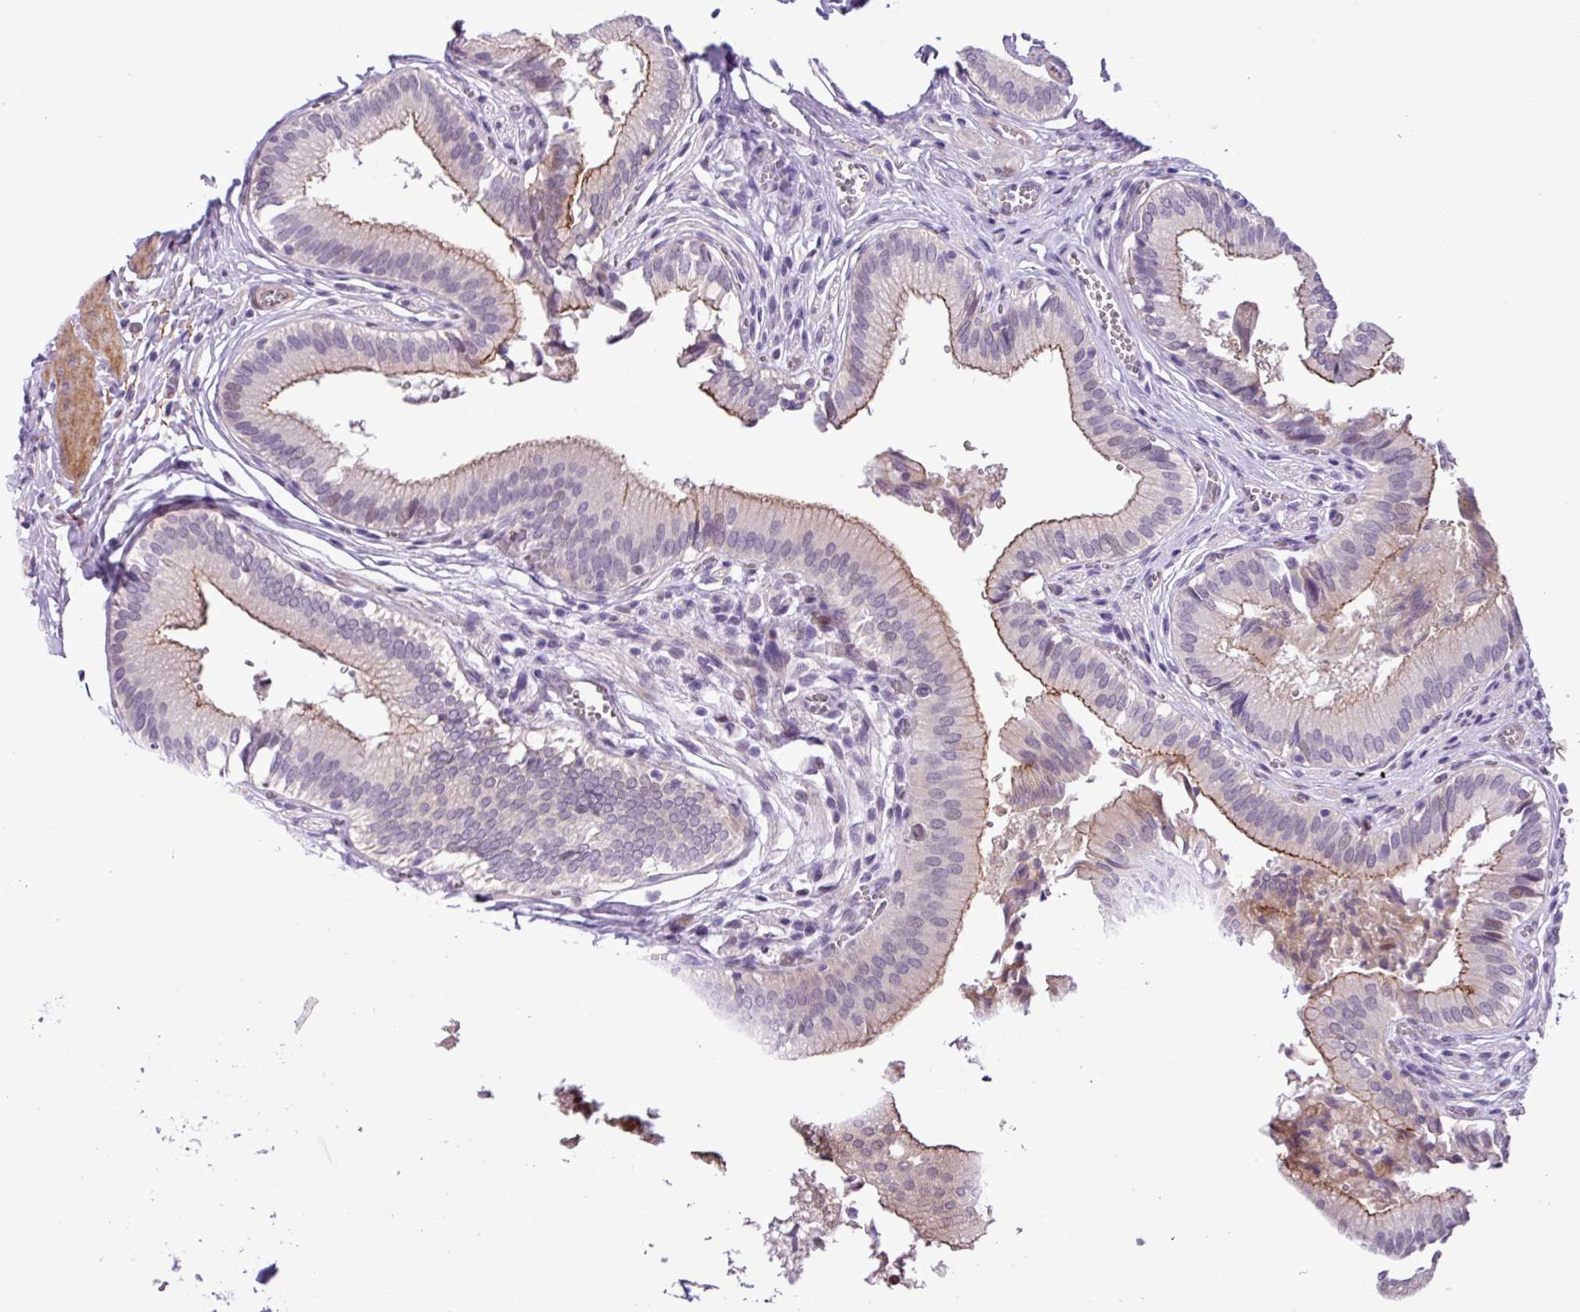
{"staining": {"intensity": "moderate", "quantity": ">75%", "location": "cytoplasmic/membranous"}, "tissue": "gallbladder", "cell_type": "Glandular cells", "image_type": "normal", "snomed": [{"axis": "morphology", "description": "Normal tissue, NOS"}, {"axis": "topography", "description": "Gallbladder"}], "caption": "Immunohistochemistry staining of normal gallbladder, which displays medium levels of moderate cytoplasmic/membranous expression in about >75% of glandular cells indicating moderate cytoplasmic/membranous protein expression. The staining was performed using DAB (3,3'-diaminobenzidine) (brown) for protein detection and nuclei were counterstained in hematoxylin (blue).", "gene": "YLPM1", "patient": {"sex": "male", "age": 17}}